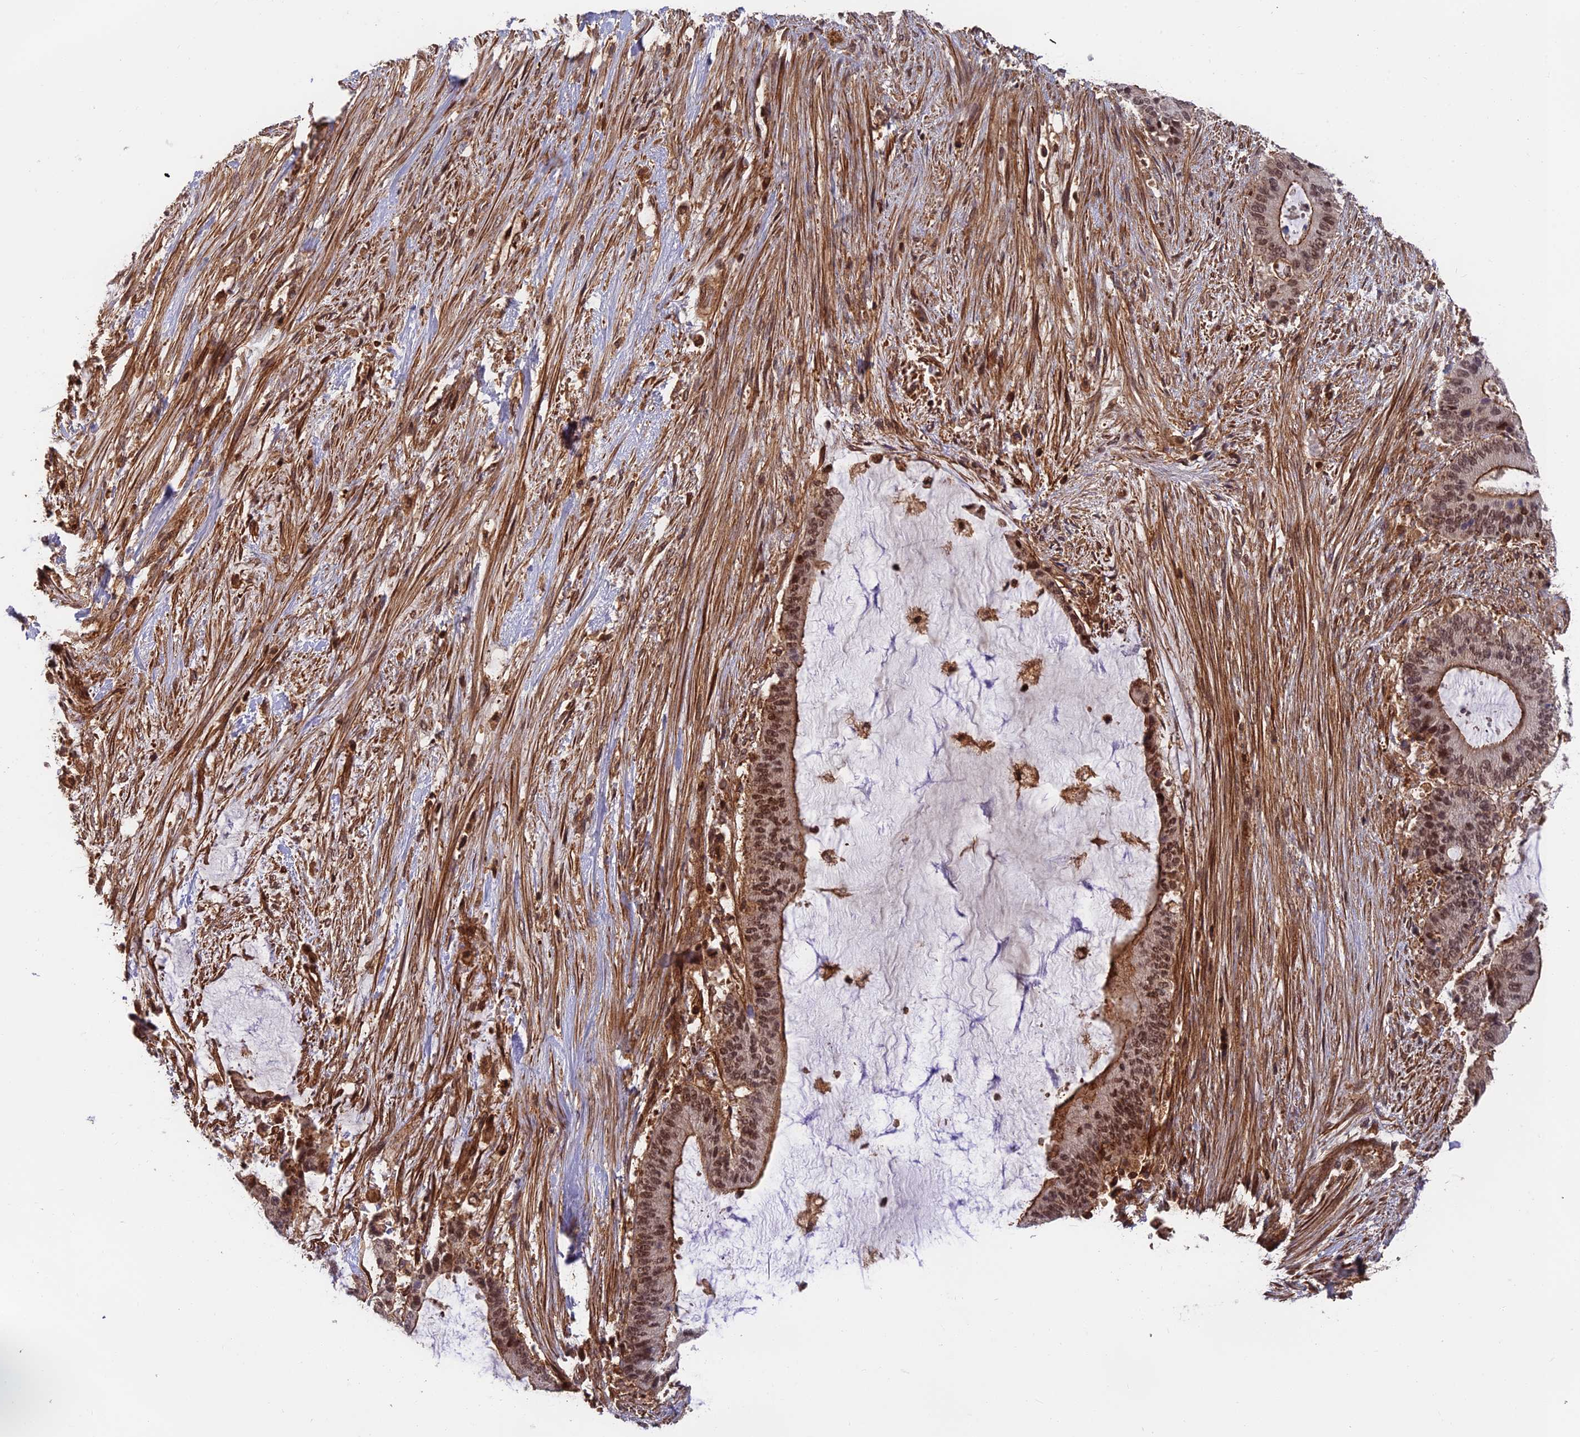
{"staining": {"intensity": "moderate", "quantity": "25%-75%", "location": "cytoplasmic/membranous,nuclear"}, "tissue": "liver cancer", "cell_type": "Tumor cells", "image_type": "cancer", "snomed": [{"axis": "morphology", "description": "Normal tissue, NOS"}, {"axis": "morphology", "description": "Cholangiocarcinoma"}, {"axis": "topography", "description": "Liver"}, {"axis": "topography", "description": "Peripheral nerve tissue"}], "caption": "Immunohistochemical staining of human liver cholangiocarcinoma exhibits medium levels of moderate cytoplasmic/membranous and nuclear protein expression in approximately 25%-75% of tumor cells. Nuclei are stained in blue.", "gene": "OSBPL1A", "patient": {"sex": "female", "age": 73}}